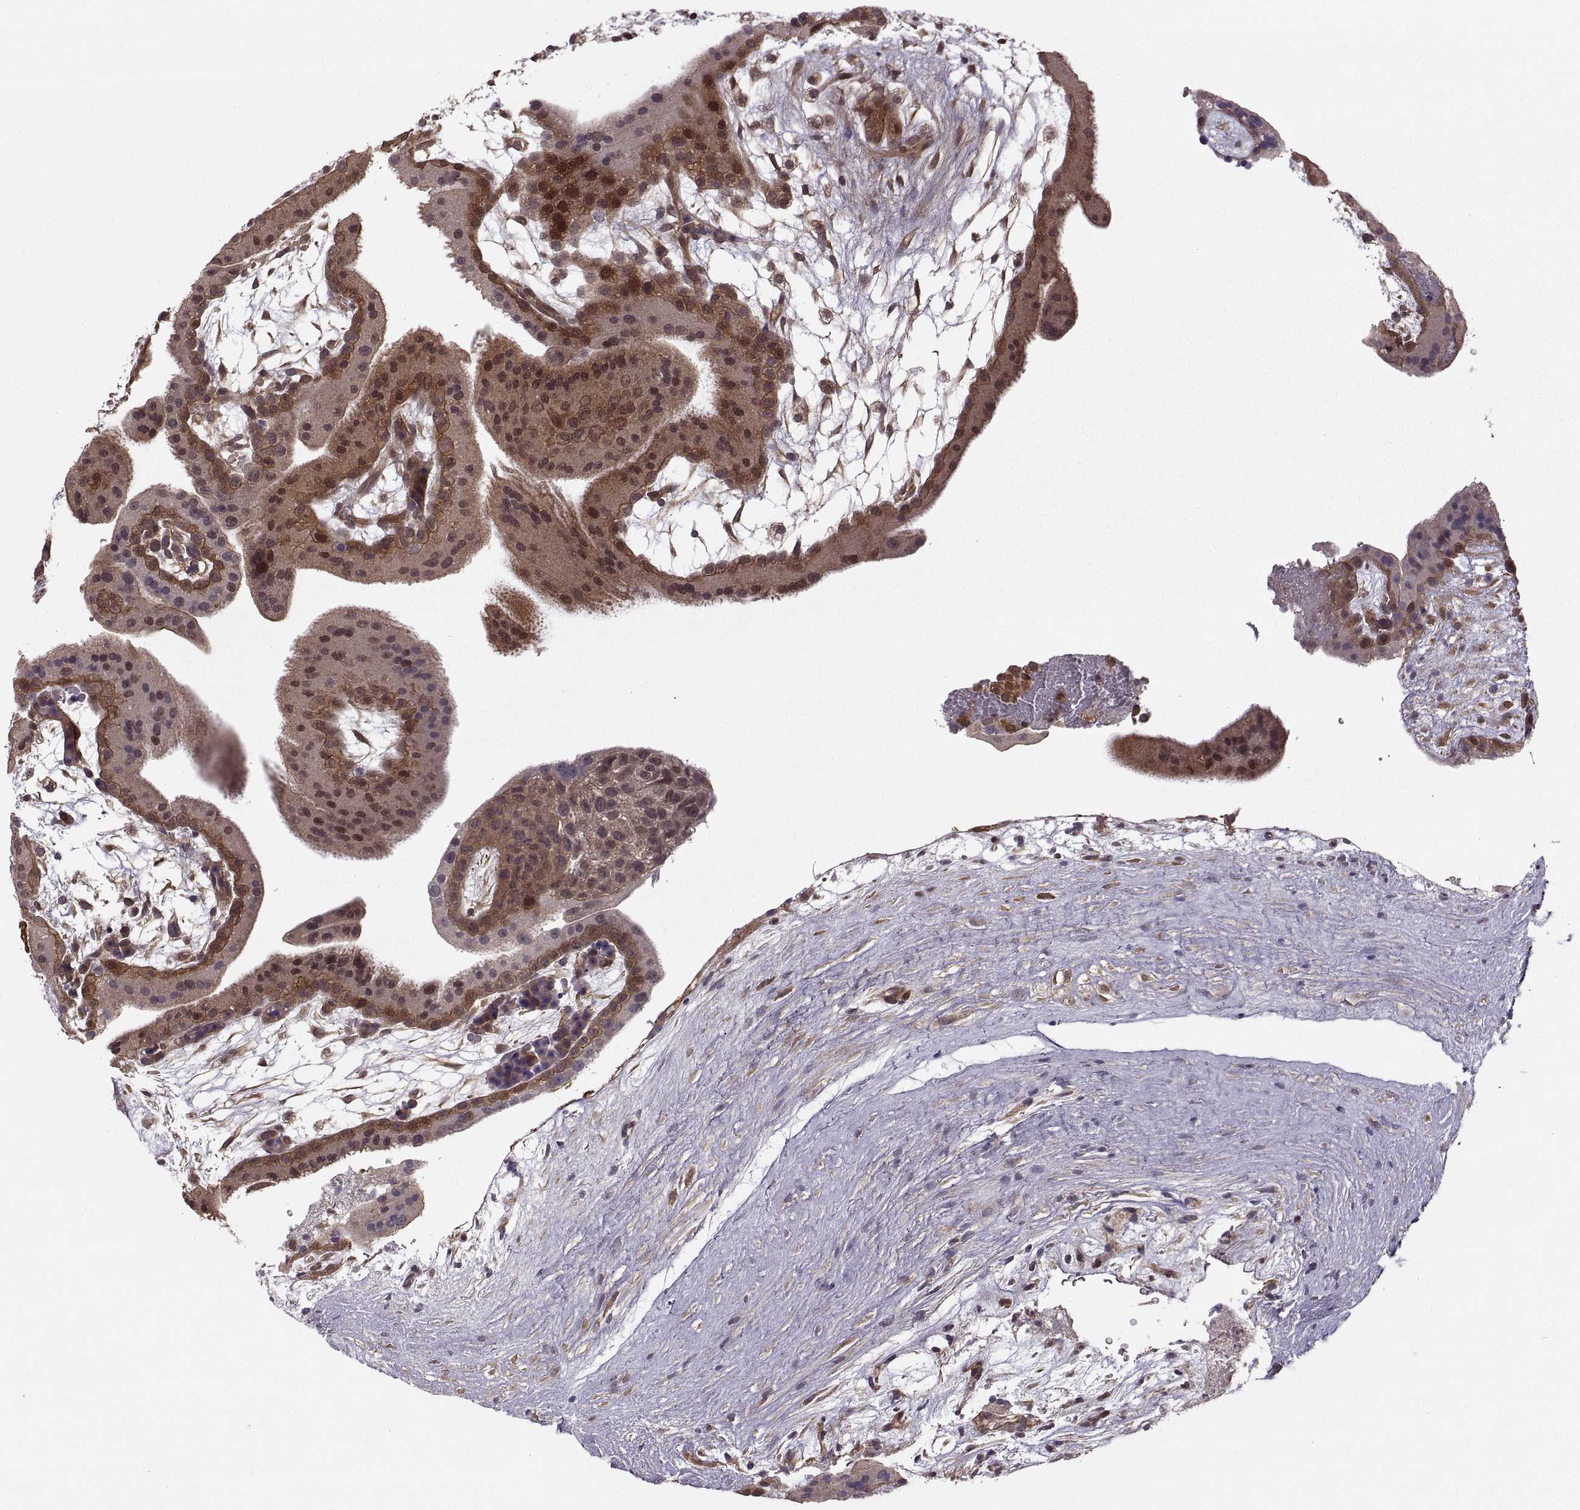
{"staining": {"intensity": "weak", "quantity": ">75%", "location": "cytoplasmic/membranous"}, "tissue": "placenta", "cell_type": "Decidual cells", "image_type": "normal", "snomed": [{"axis": "morphology", "description": "Normal tissue, NOS"}, {"axis": "topography", "description": "Placenta"}], "caption": "Brown immunohistochemical staining in normal human placenta demonstrates weak cytoplasmic/membranous expression in about >75% of decidual cells. (DAB IHC, brown staining for protein, blue staining for nuclei).", "gene": "DEDD", "patient": {"sex": "female", "age": 19}}